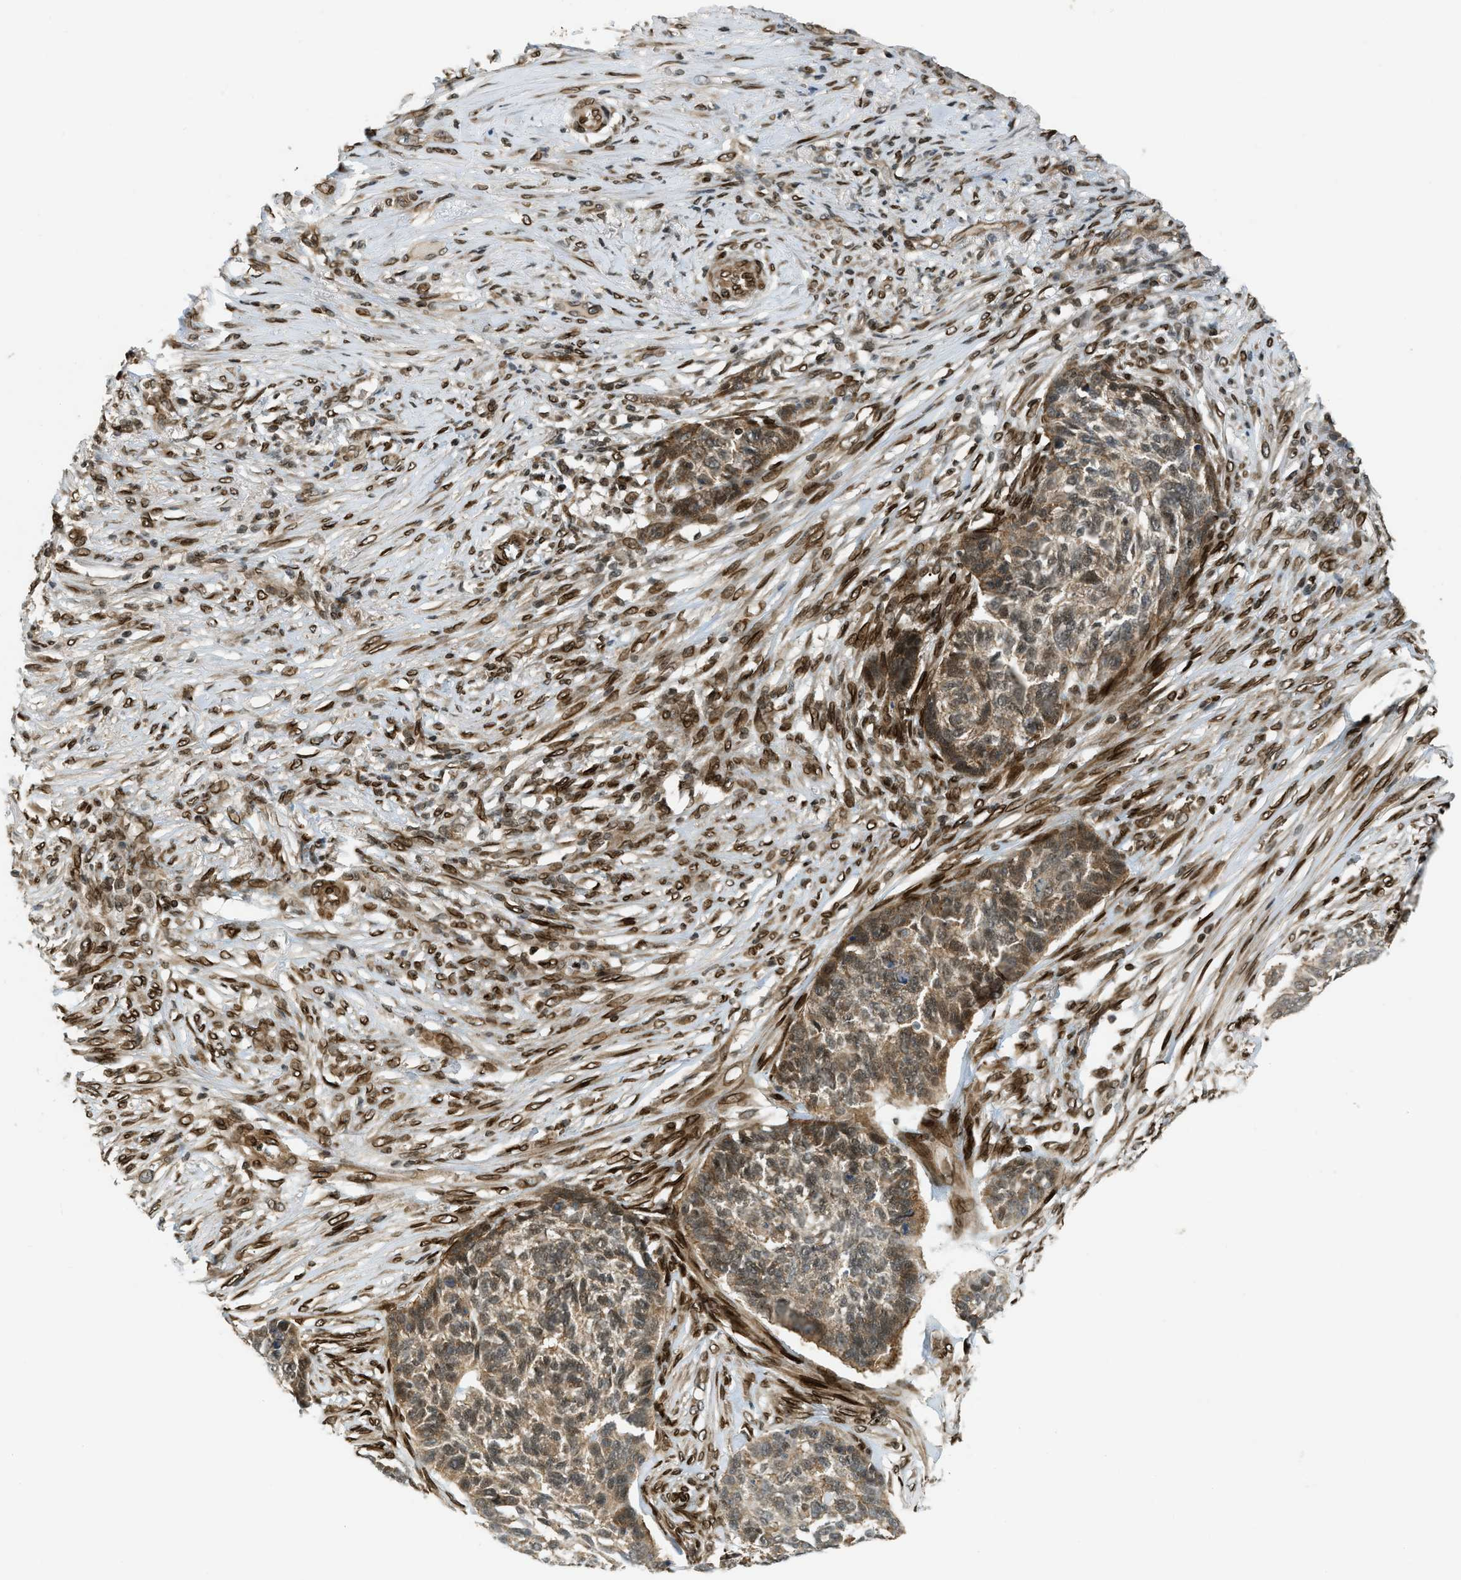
{"staining": {"intensity": "moderate", "quantity": ">75%", "location": "cytoplasmic/membranous,nuclear"}, "tissue": "skin cancer", "cell_type": "Tumor cells", "image_type": "cancer", "snomed": [{"axis": "morphology", "description": "Basal cell carcinoma"}, {"axis": "topography", "description": "Skin"}], "caption": "Protein staining displays moderate cytoplasmic/membranous and nuclear expression in approximately >75% of tumor cells in skin cancer.", "gene": "SYNE1", "patient": {"sex": "male", "age": 85}}